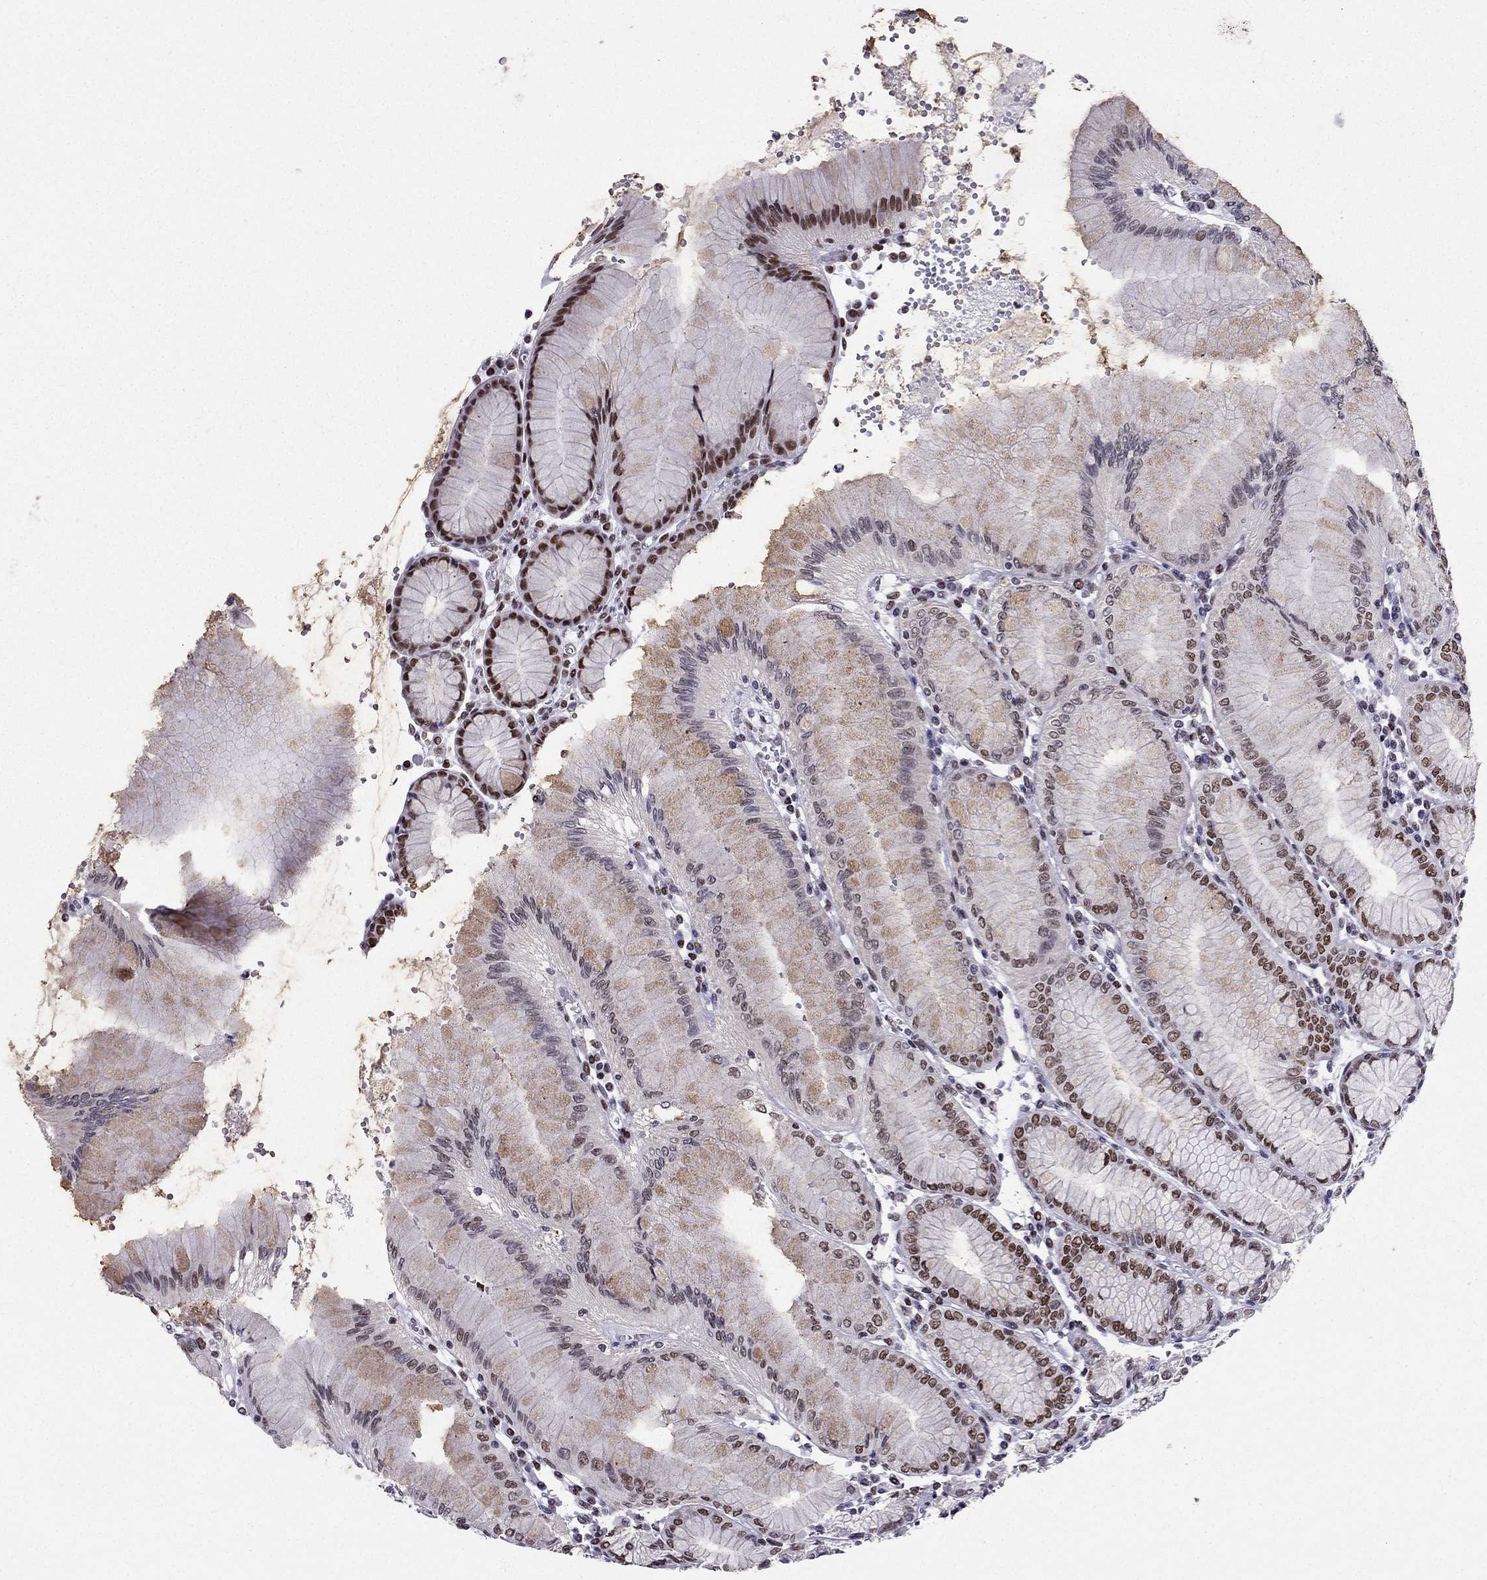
{"staining": {"intensity": "strong", "quantity": "25%-75%", "location": "nuclear"}, "tissue": "stomach", "cell_type": "Glandular cells", "image_type": "normal", "snomed": [{"axis": "morphology", "description": "Normal tissue, NOS"}, {"axis": "topography", "description": "Skeletal muscle"}, {"axis": "topography", "description": "Stomach"}], "caption": "A brown stain labels strong nuclear positivity of a protein in glandular cells of benign human stomach.", "gene": "ZNF420", "patient": {"sex": "female", "age": 57}}